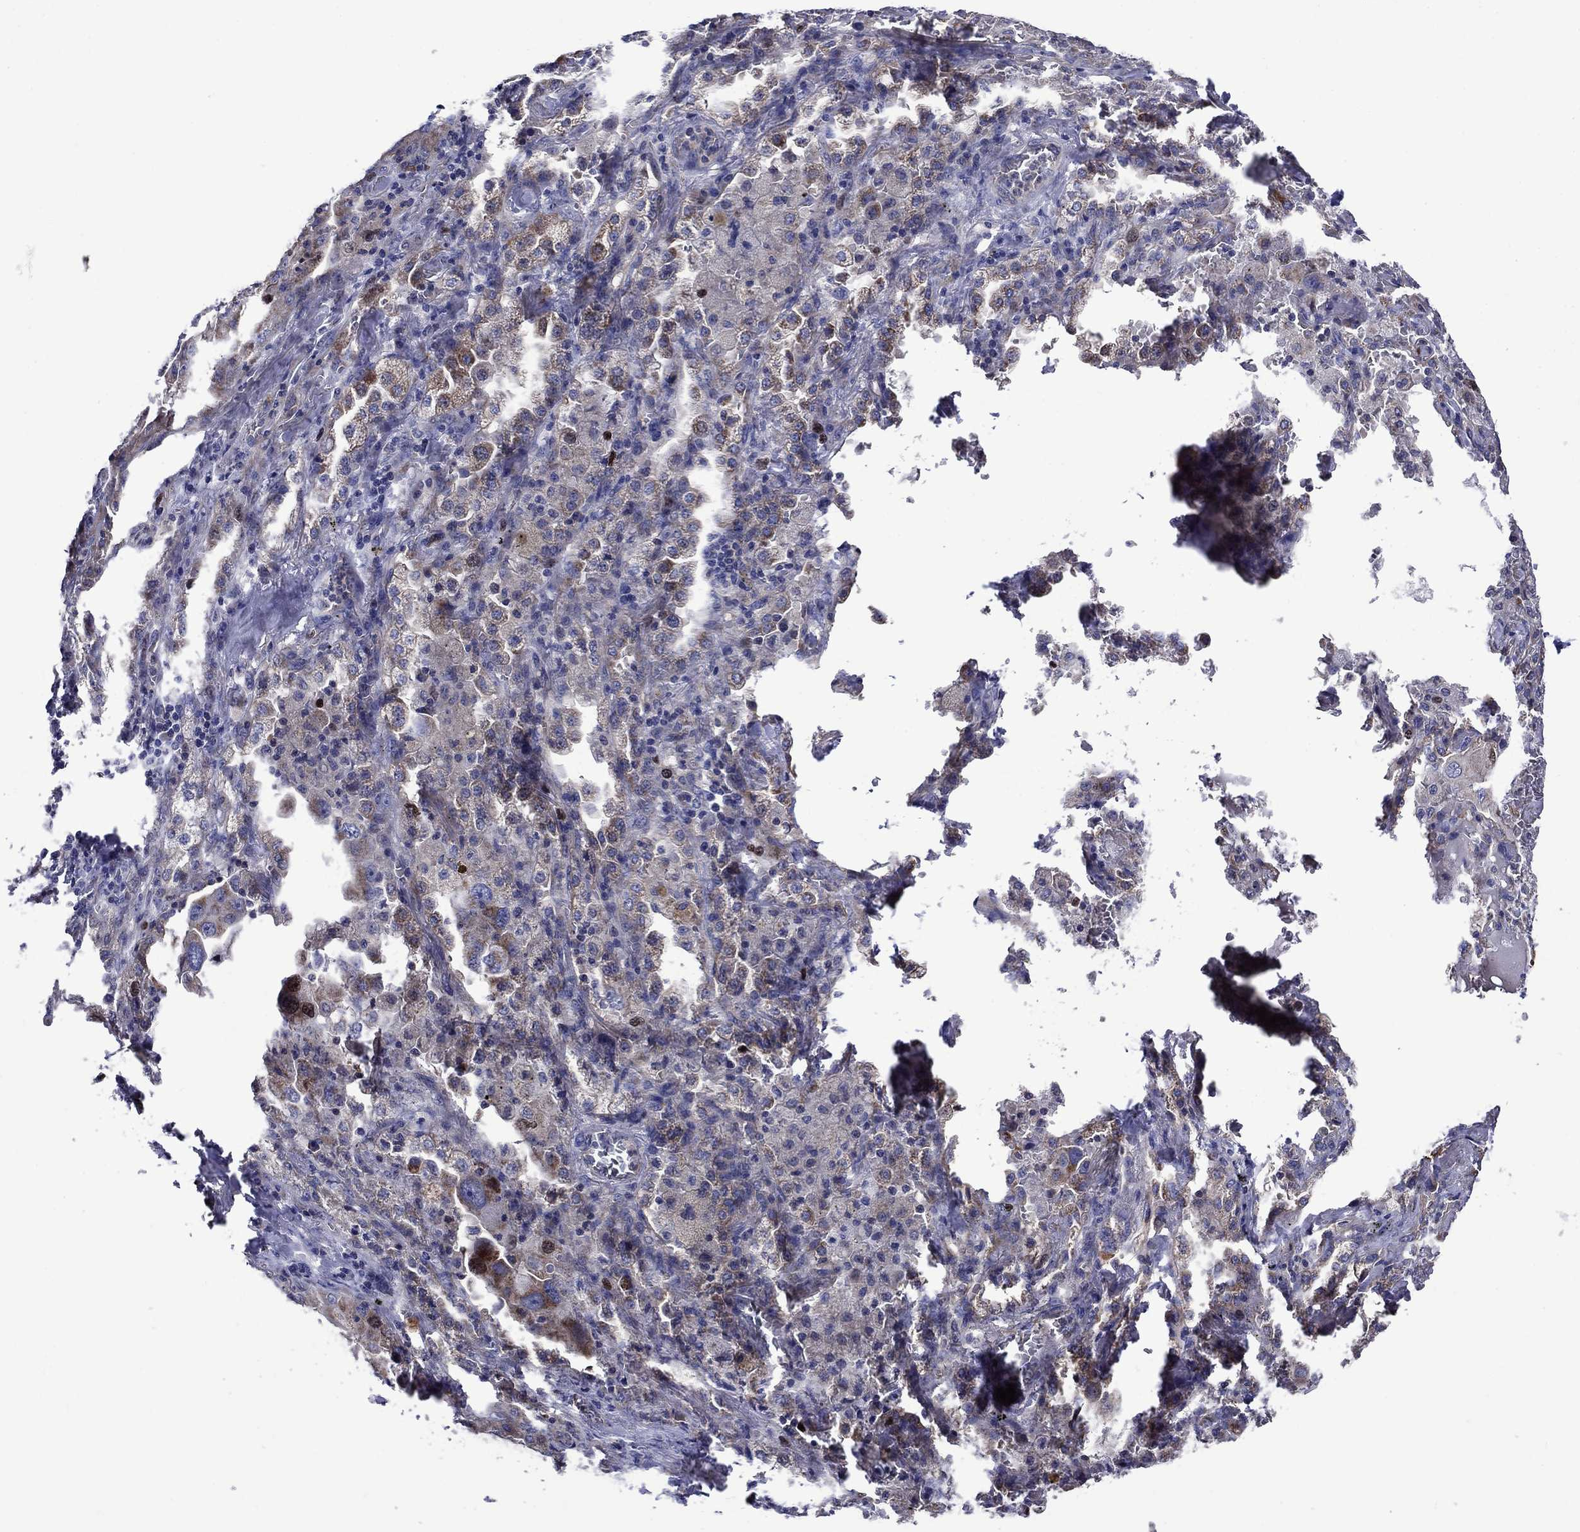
{"staining": {"intensity": "moderate", "quantity": "<25%", "location": "nuclear"}, "tissue": "lung cancer", "cell_type": "Tumor cells", "image_type": "cancer", "snomed": [{"axis": "morphology", "description": "Adenocarcinoma, NOS"}, {"axis": "topography", "description": "Lung"}], "caption": "A histopathology image of lung cancer (adenocarcinoma) stained for a protein demonstrates moderate nuclear brown staining in tumor cells. The protein is shown in brown color, while the nuclei are stained blue.", "gene": "KIF22", "patient": {"sex": "female", "age": 61}}